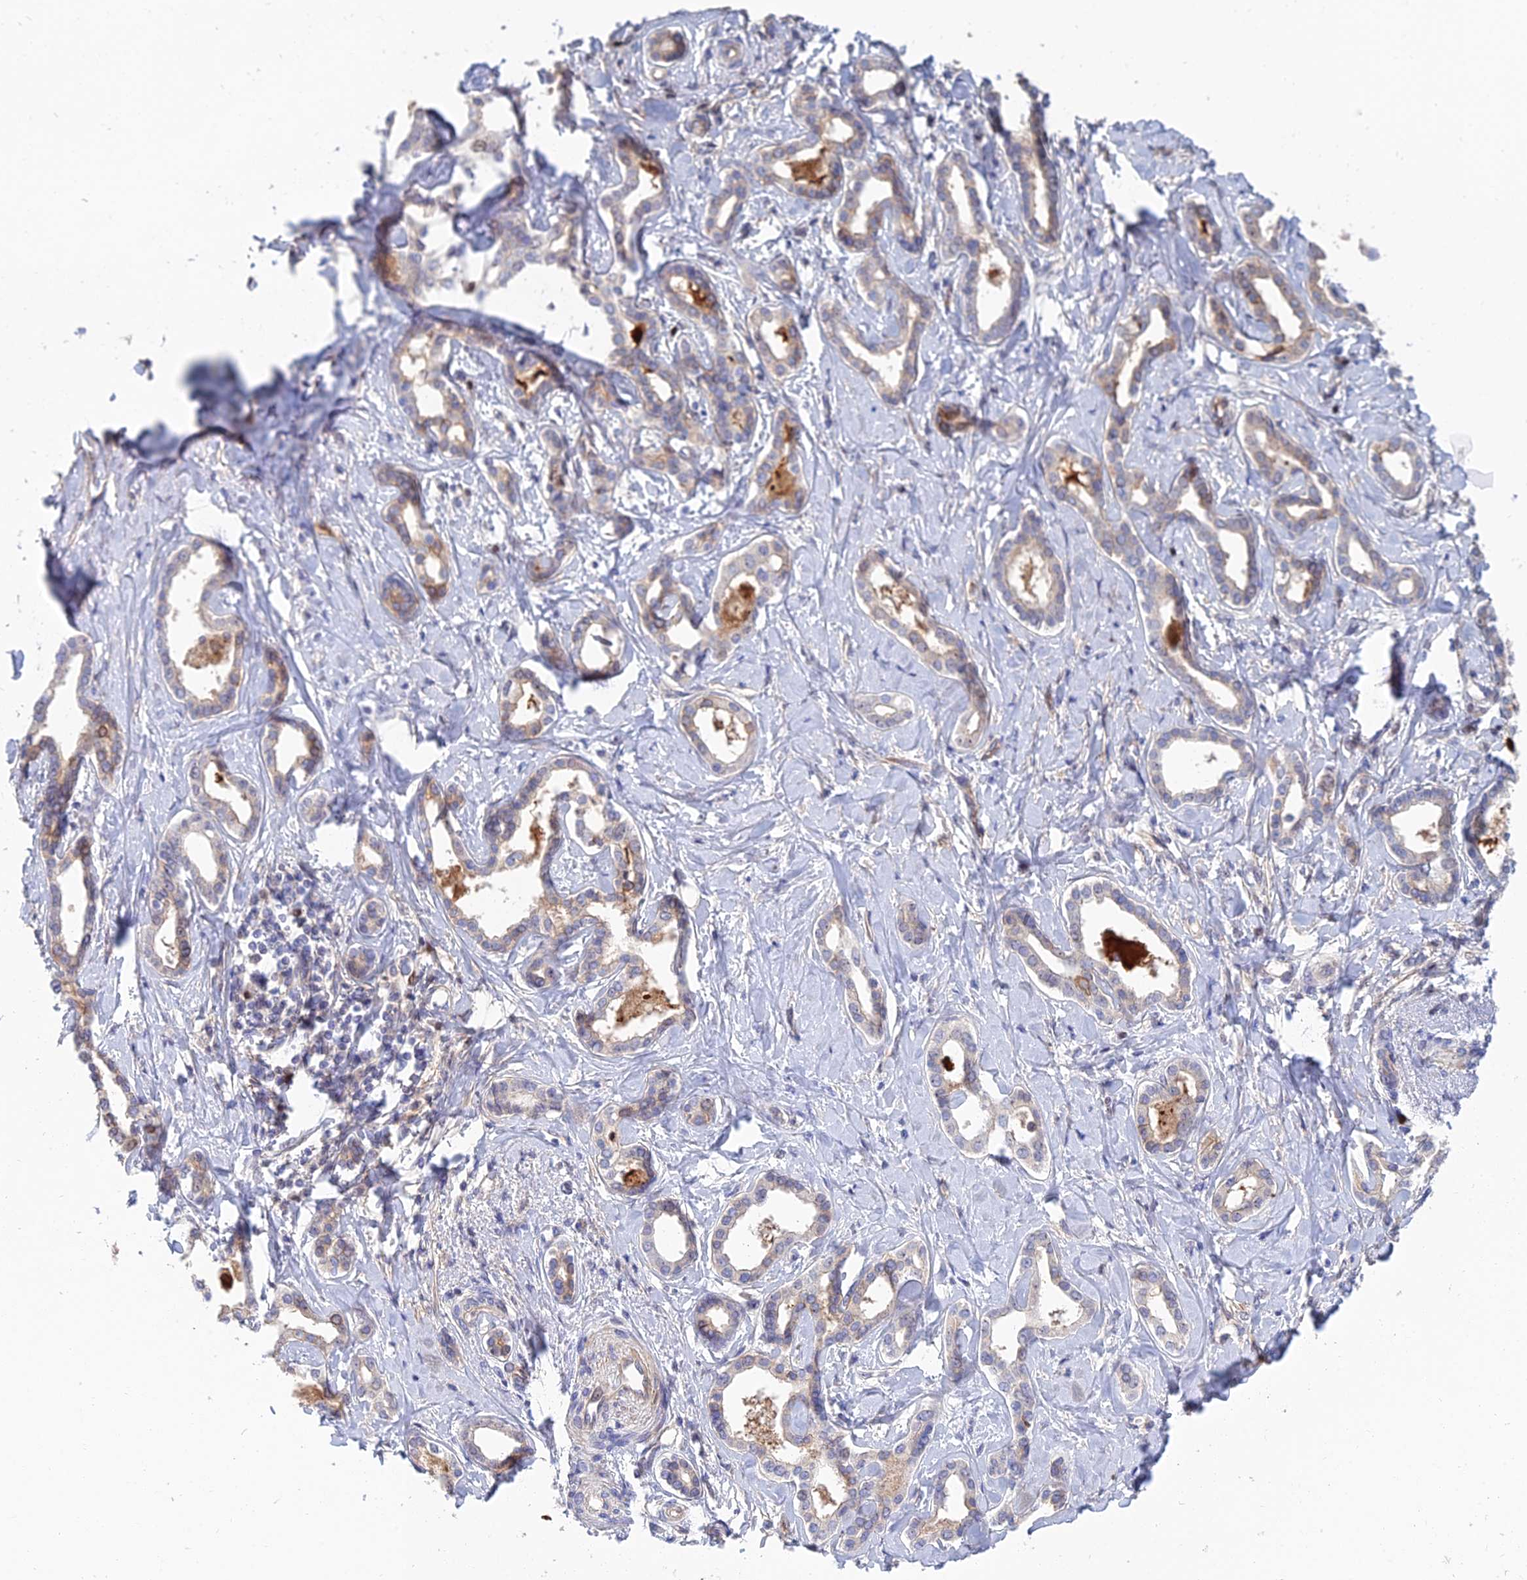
{"staining": {"intensity": "weak", "quantity": "25%-75%", "location": "cytoplasmic/membranous"}, "tissue": "liver cancer", "cell_type": "Tumor cells", "image_type": "cancer", "snomed": [{"axis": "morphology", "description": "Cholangiocarcinoma"}, {"axis": "topography", "description": "Liver"}], "caption": "Cholangiocarcinoma (liver) was stained to show a protein in brown. There is low levels of weak cytoplasmic/membranous positivity in approximately 25%-75% of tumor cells.", "gene": "TRIM43B", "patient": {"sex": "female", "age": 77}}